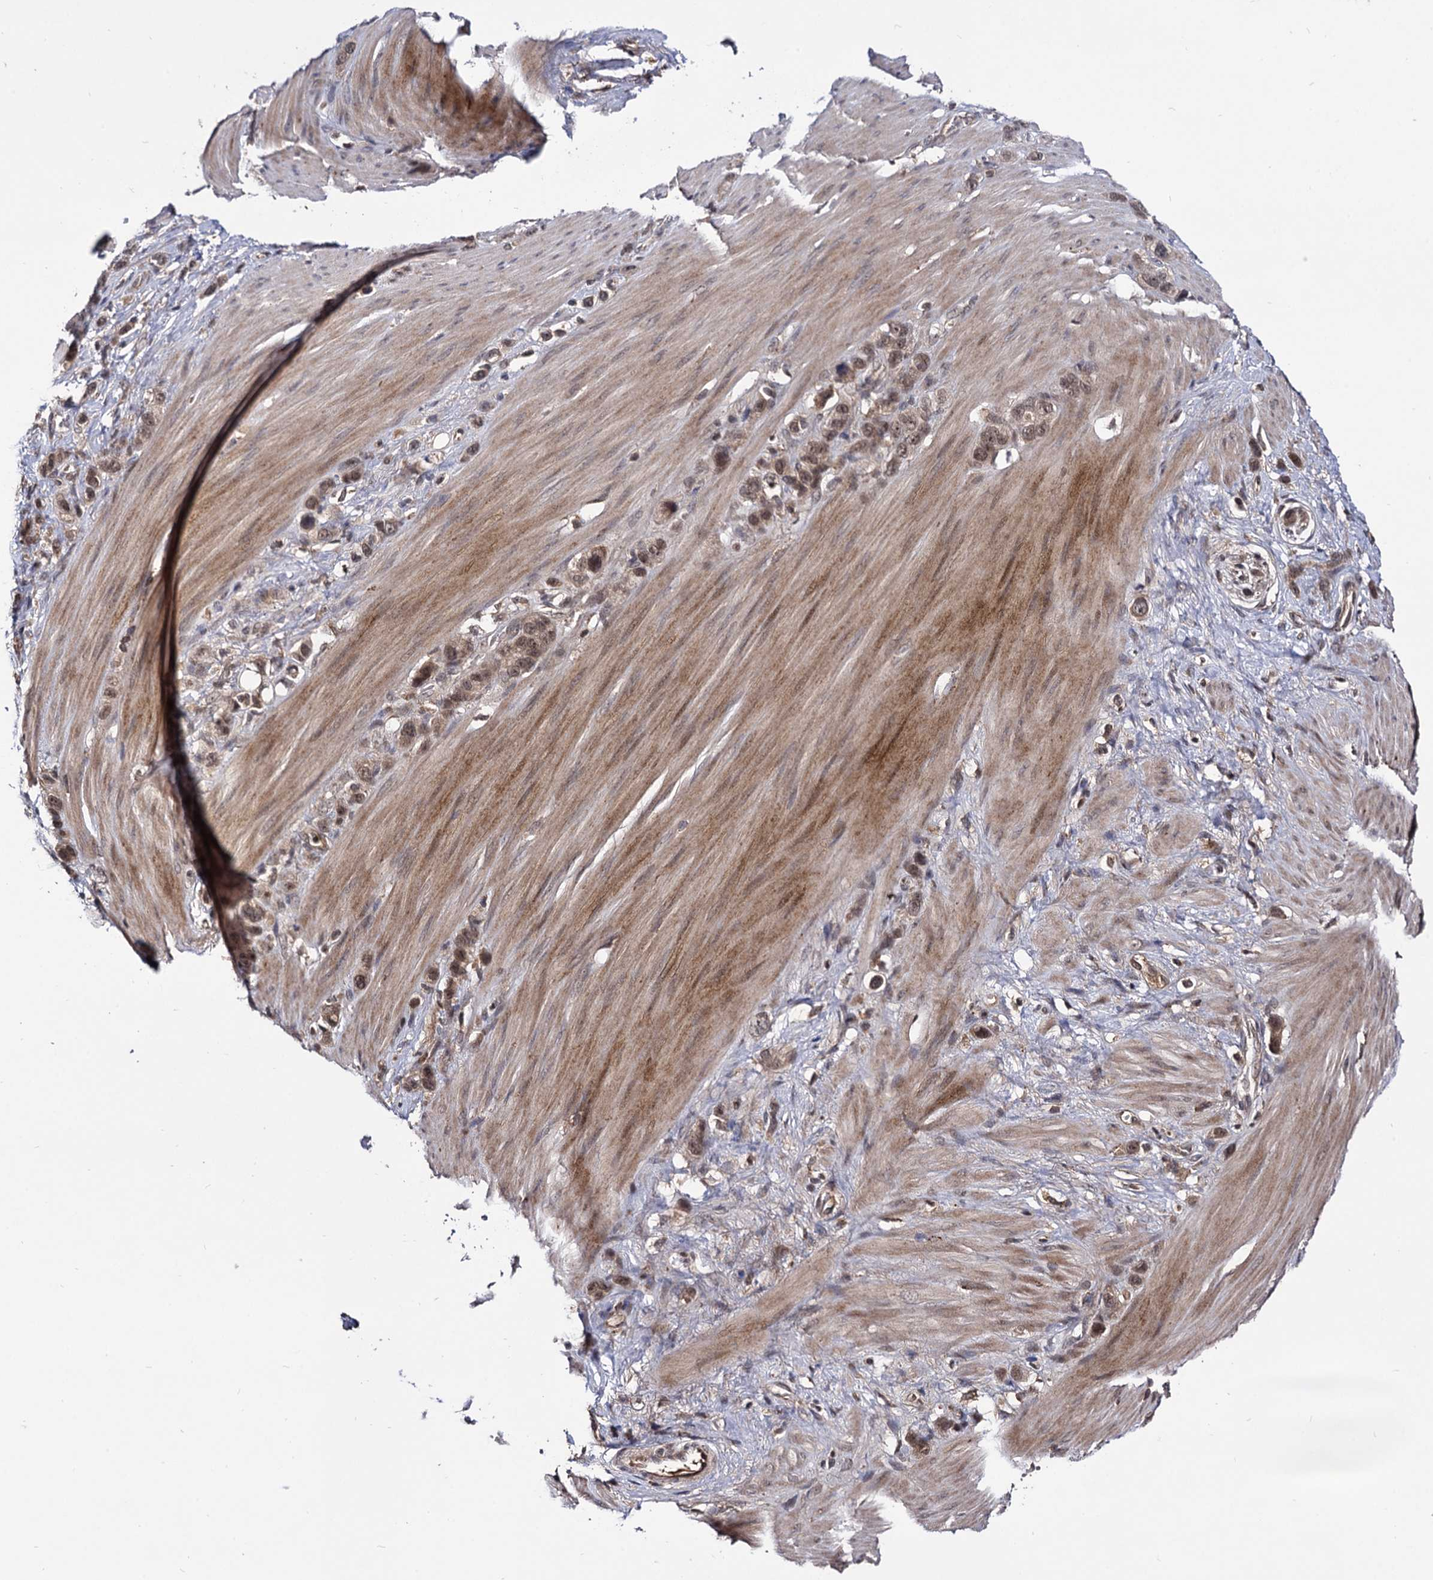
{"staining": {"intensity": "moderate", "quantity": ">75%", "location": "cytoplasmic/membranous,nuclear"}, "tissue": "stomach cancer", "cell_type": "Tumor cells", "image_type": "cancer", "snomed": [{"axis": "morphology", "description": "Adenocarcinoma, NOS"}, {"axis": "morphology", "description": "Adenocarcinoma, High grade"}, {"axis": "topography", "description": "Stomach, upper"}, {"axis": "topography", "description": "Stomach, lower"}], "caption": "IHC staining of stomach adenocarcinoma, which demonstrates medium levels of moderate cytoplasmic/membranous and nuclear positivity in approximately >75% of tumor cells indicating moderate cytoplasmic/membranous and nuclear protein staining. The staining was performed using DAB (brown) for protein detection and nuclei were counterstained in hematoxylin (blue).", "gene": "MICAL2", "patient": {"sex": "female", "age": 65}}